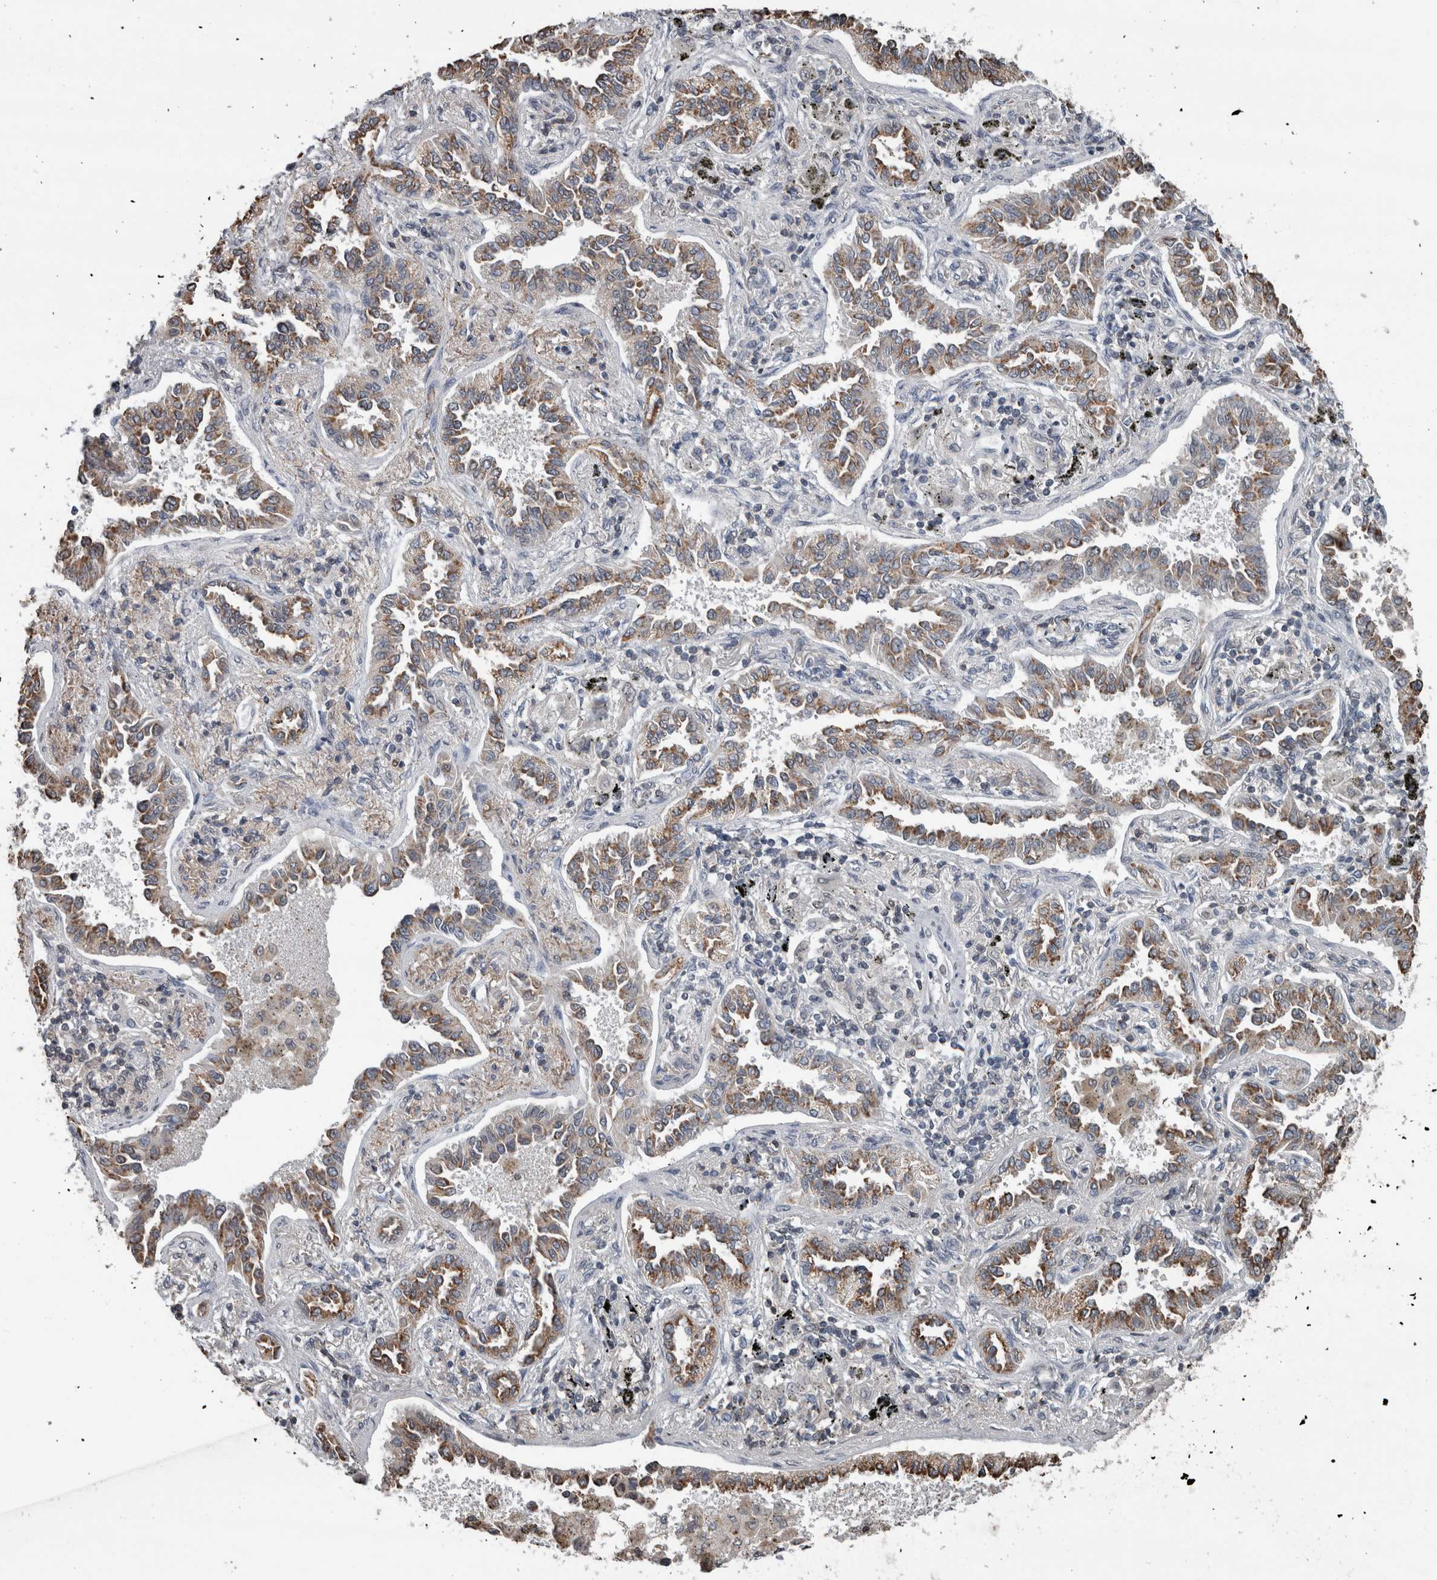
{"staining": {"intensity": "moderate", "quantity": ">75%", "location": "cytoplasmic/membranous"}, "tissue": "lung cancer", "cell_type": "Tumor cells", "image_type": "cancer", "snomed": [{"axis": "morphology", "description": "Normal tissue, NOS"}, {"axis": "morphology", "description": "Adenocarcinoma, NOS"}, {"axis": "topography", "description": "Lung"}], "caption": "This image displays immunohistochemistry staining of human lung cancer (adenocarcinoma), with medium moderate cytoplasmic/membranous staining in approximately >75% of tumor cells.", "gene": "MAFF", "patient": {"sex": "male", "age": 59}}